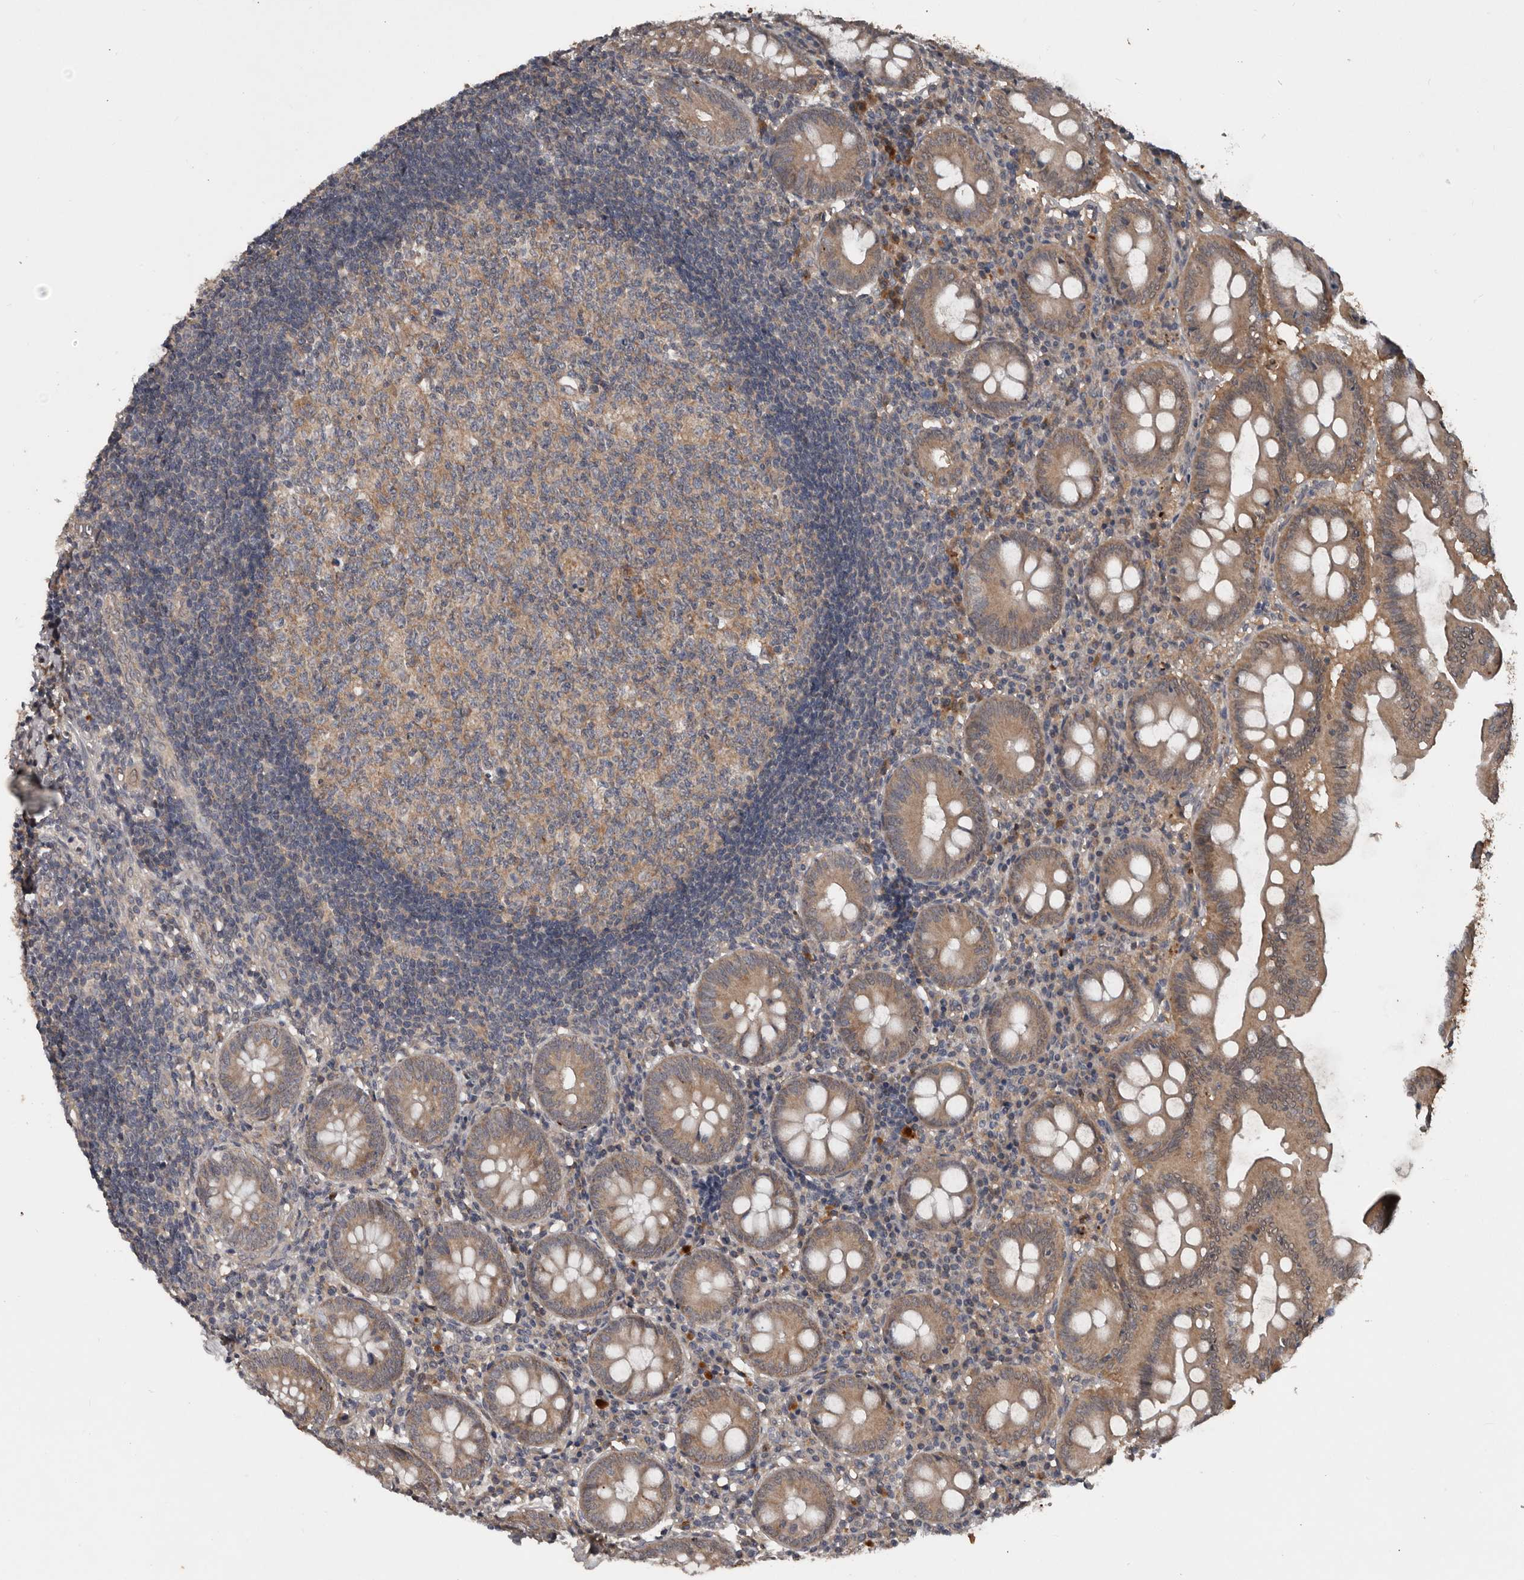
{"staining": {"intensity": "weak", "quantity": ">75%", "location": "cytoplasmic/membranous"}, "tissue": "appendix", "cell_type": "Glandular cells", "image_type": "normal", "snomed": [{"axis": "morphology", "description": "Normal tissue, NOS"}, {"axis": "topography", "description": "Appendix"}], "caption": "Immunohistochemistry of benign human appendix shows low levels of weak cytoplasmic/membranous staining in about >75% of glandular cells.", "gene": "DNAJB4", "patient": {"sex": "female", "age": 54}}